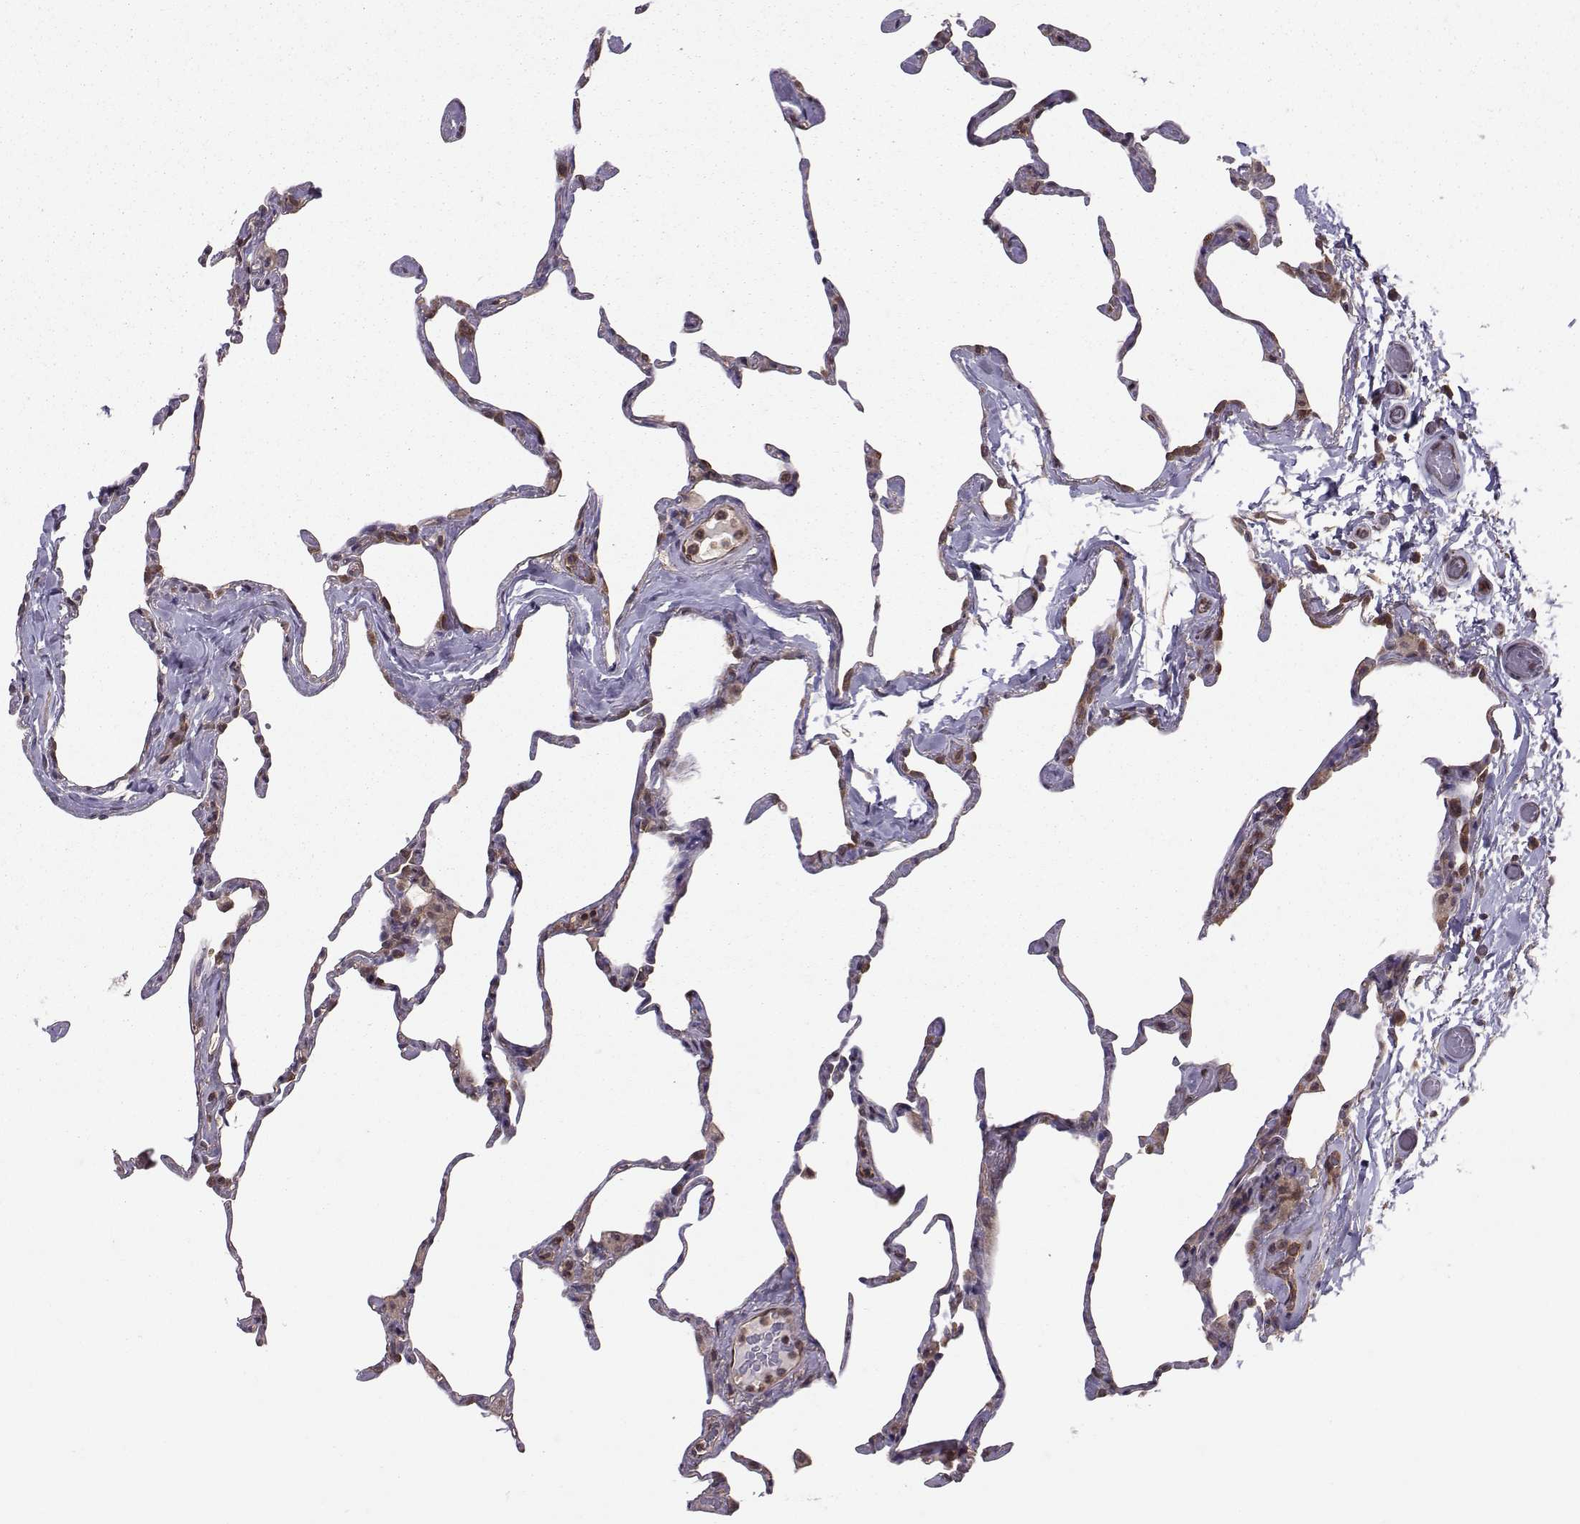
{"staining": {"intensity": "moderate", "quantity": "25%-75%", "location": "cytoplasmic/membranous"}, "tissue": "lung", "cell_type": "Alveolar cells", "image_type": "normal", "snomed": [{"axis": "morphology", "description": "Normal tissue, NOS"}, {"axis": "topography", "description": "Lung"}], "caption": "IHC staining of normal lung, which exhibits medium levels of moderate cytoplasmic/membranous expression in approximately 25%-75% of alveolar cells indicating moderate cytoplasmic/membranous protein expression. The staining was performed using DAB (3,3'-diaminobenzidine) (brown) for protein detection and nuclei were counterstained in hematoxylin (blue).", "gene": "PPP2R2A", "patient": {"sex": "male", "age": 65}}